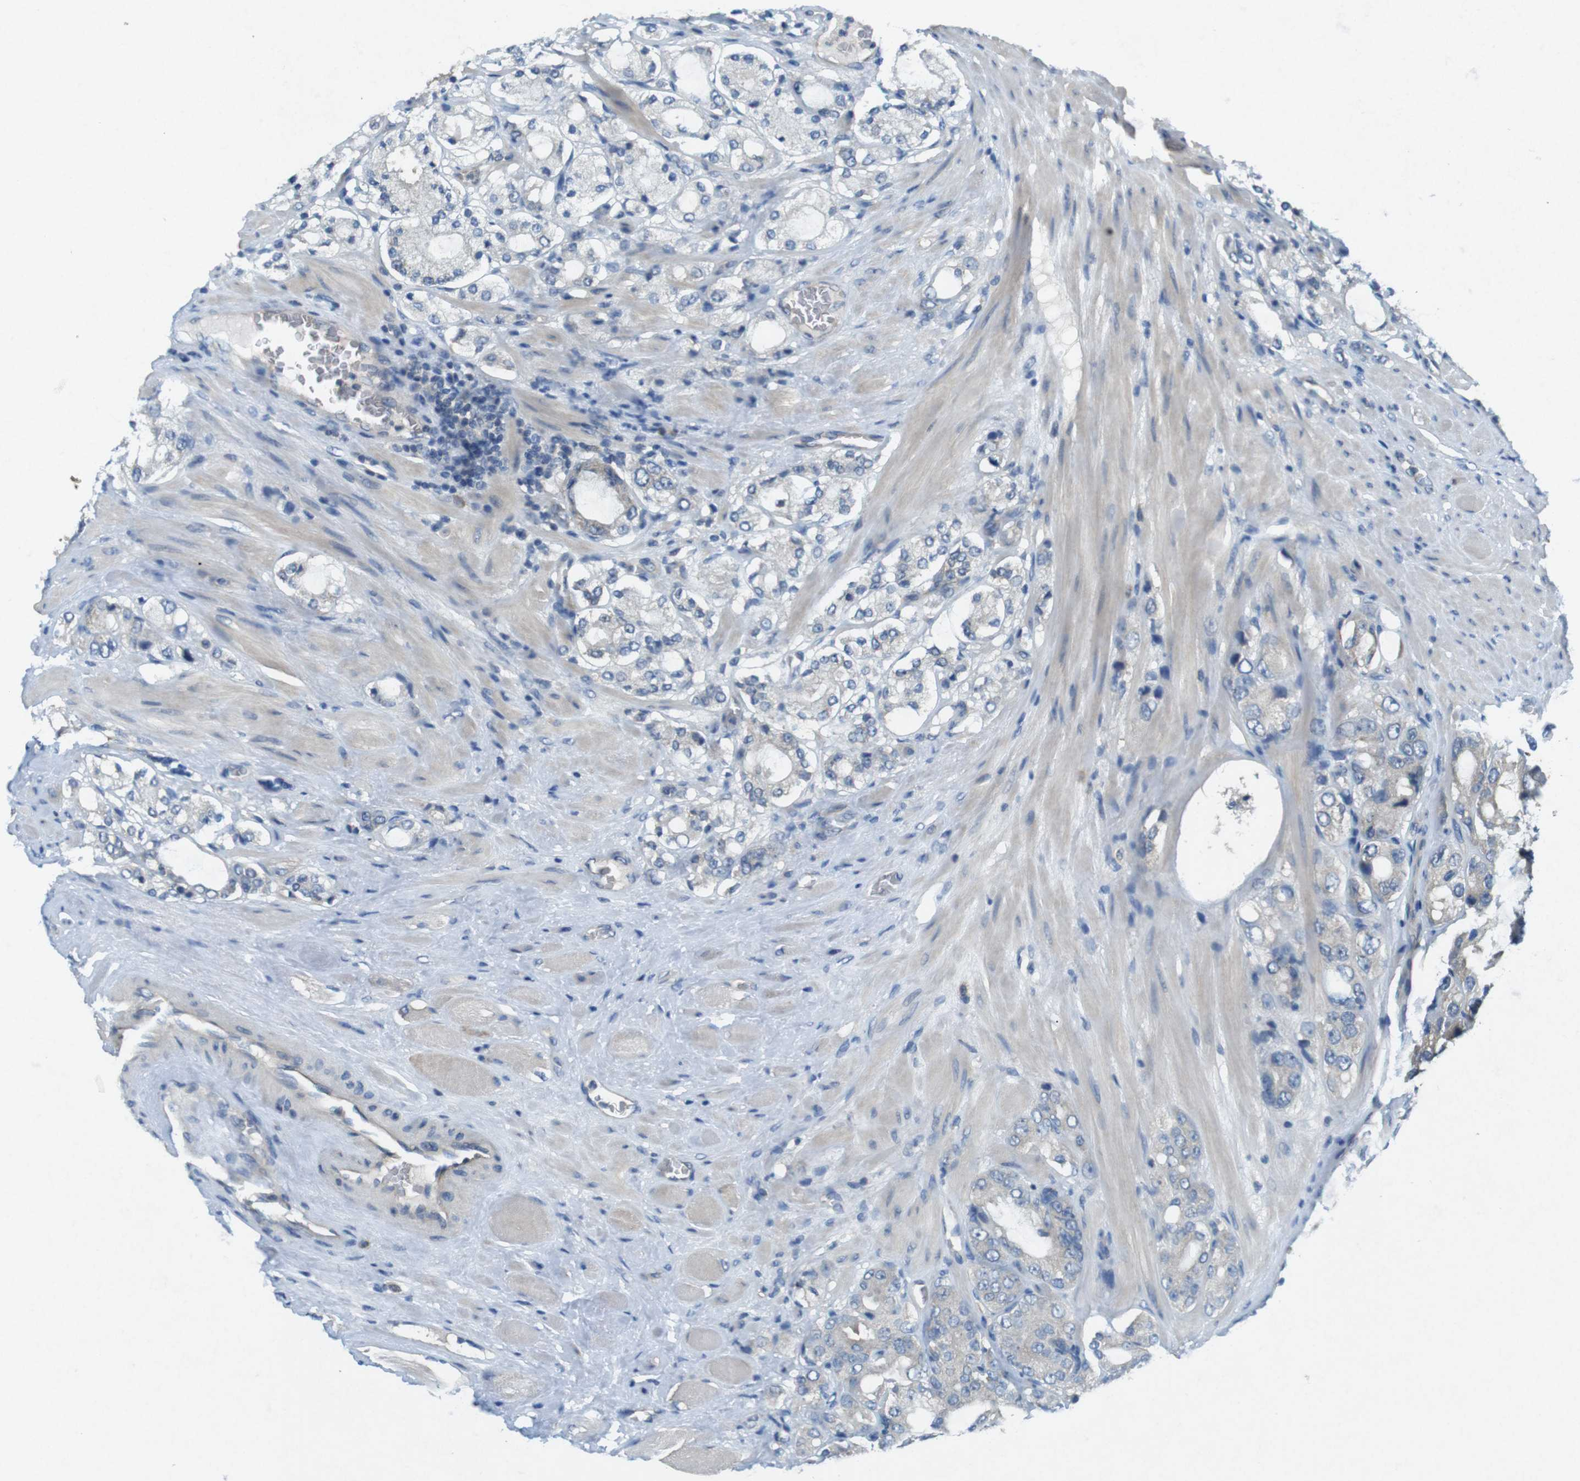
{"staining": {"intensity": "negative", "quantity": "none", "location": "none"}, "tissue": "prostate cancer", "cell_type": "Tumor cells", "image_type": "cancer", "snomed": [{"axis": "morphology", "description": "Adenocarcinoma, High grade"}, {"axis": "topography", "description": "Prostate"}], "caption": "The micrograph displays no staining of tumor cells in prostate cancer.", "gene": "SUGT1", "patient": {"sex": "male", "age": 65}}